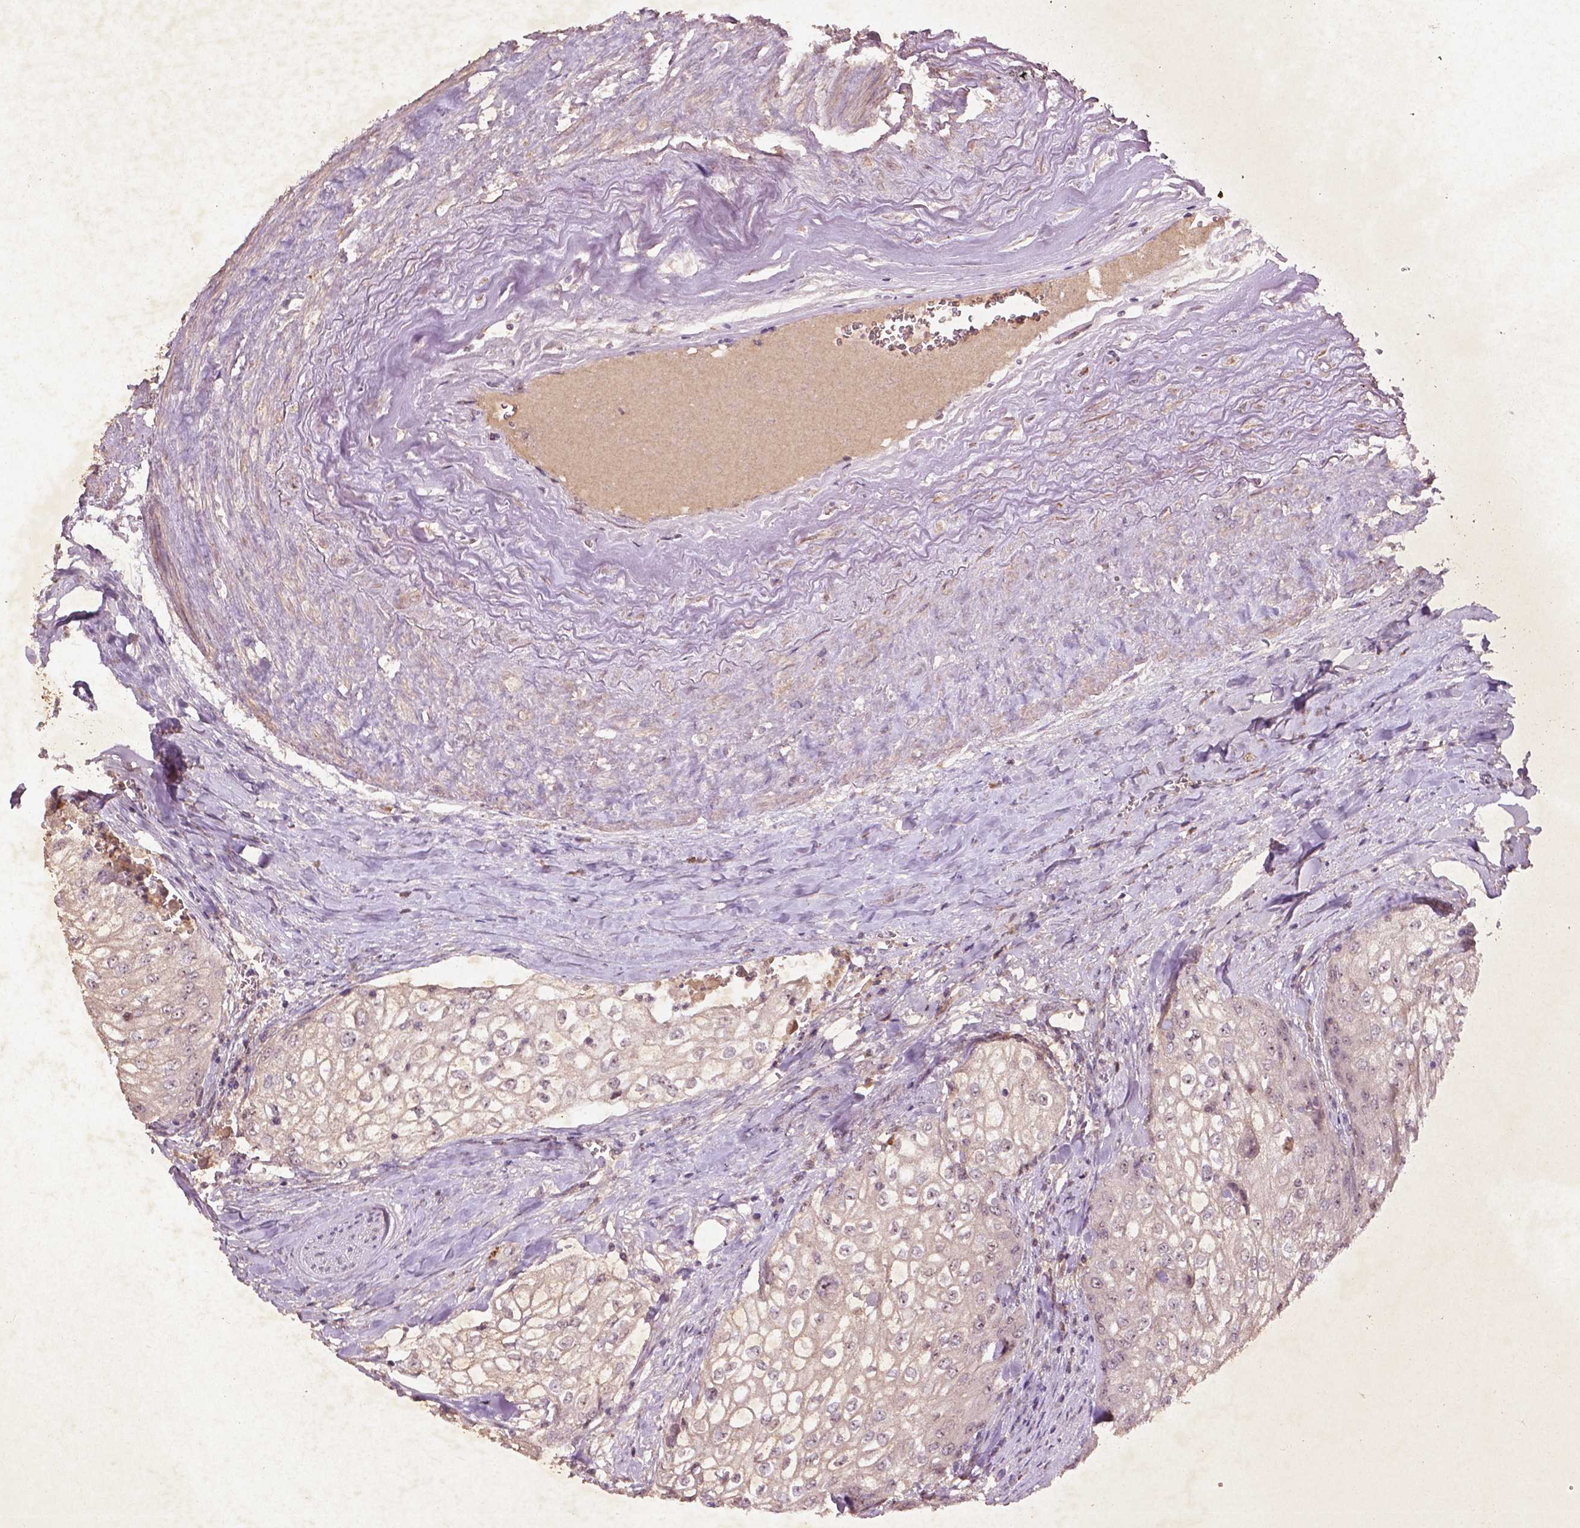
{"staining": {"intensity": "negative", "quantity": "none", "location": "none"}, "tissue": "urothelial cancer", "cell_type": "Tumor cells", "image_type": "cancer", "snomed": [{"axis": "morphology", "description": "Urothelial carcinoma, High grade"}, {"axis": "topography", "description": "Urinary bladder"}], "caption": "IHC of human urothelial carcinoma (high-grade) reveals no positivity in tumor cells.", "gene": "COQ2", "patient": {"sex": "male", "age": 62}}